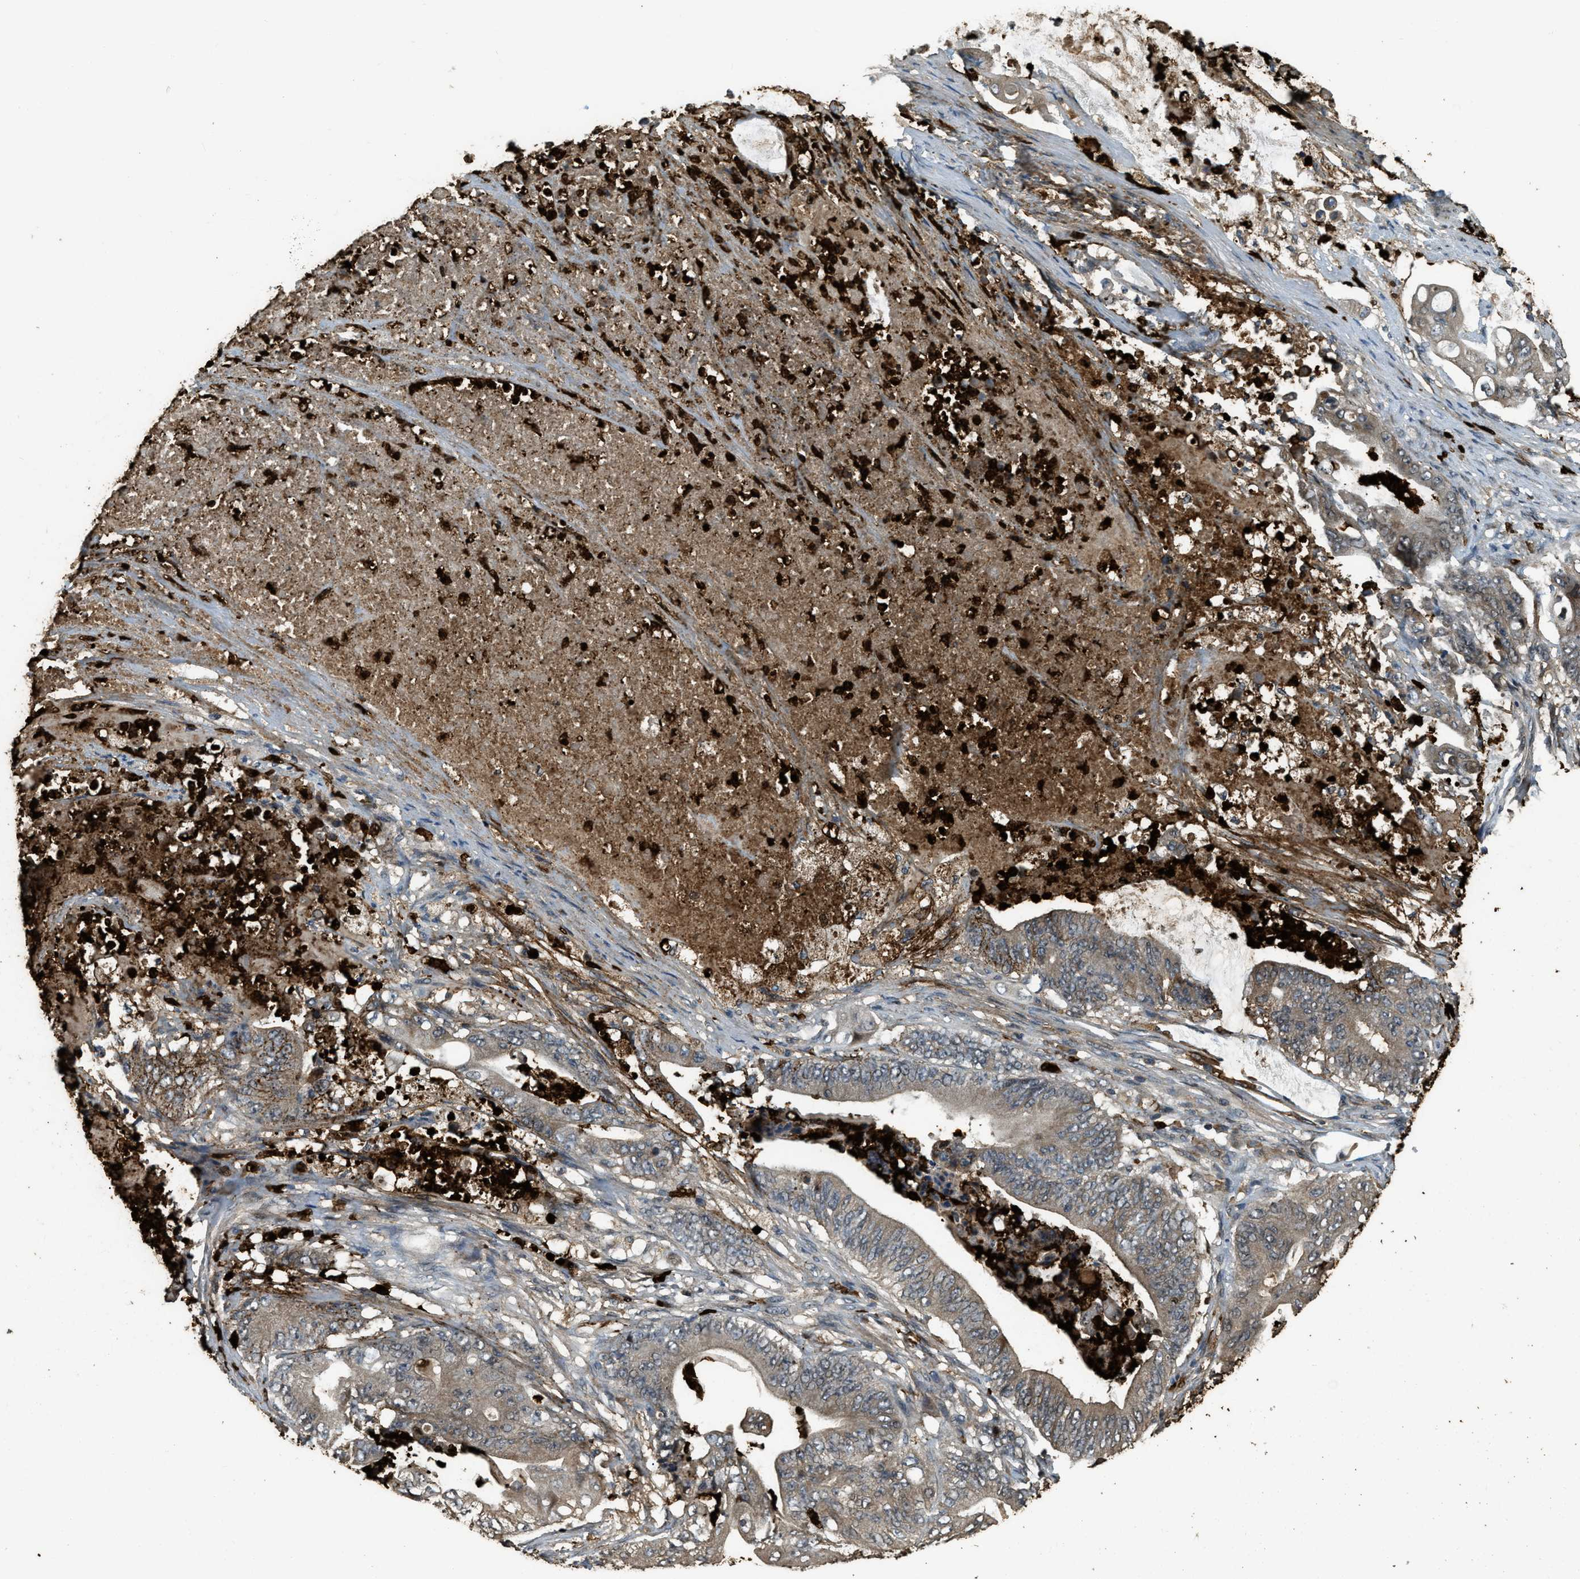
{"staining": {"intensity": "moderate", "quantity": "<25%", "location": "cytoplasmic/membranous"}, "tissue": "stomach cancer", "cell_type": "Tumor cells", "image_type": "cancer", "snomed": [{"axis": "morphology", "description": "Adenocarcinoma, NOS"}, {"axis": "topography", "description": "Stomach"}], "caption": "Brown immunohistochemical staining in adenocarcinoma (stomach) demonstrates moderate cytoplasmic/membranous positivity in approximately <25% of tumor cells.", "gene": "RNF141", "patient": {"sex": "female", "age": 73}}